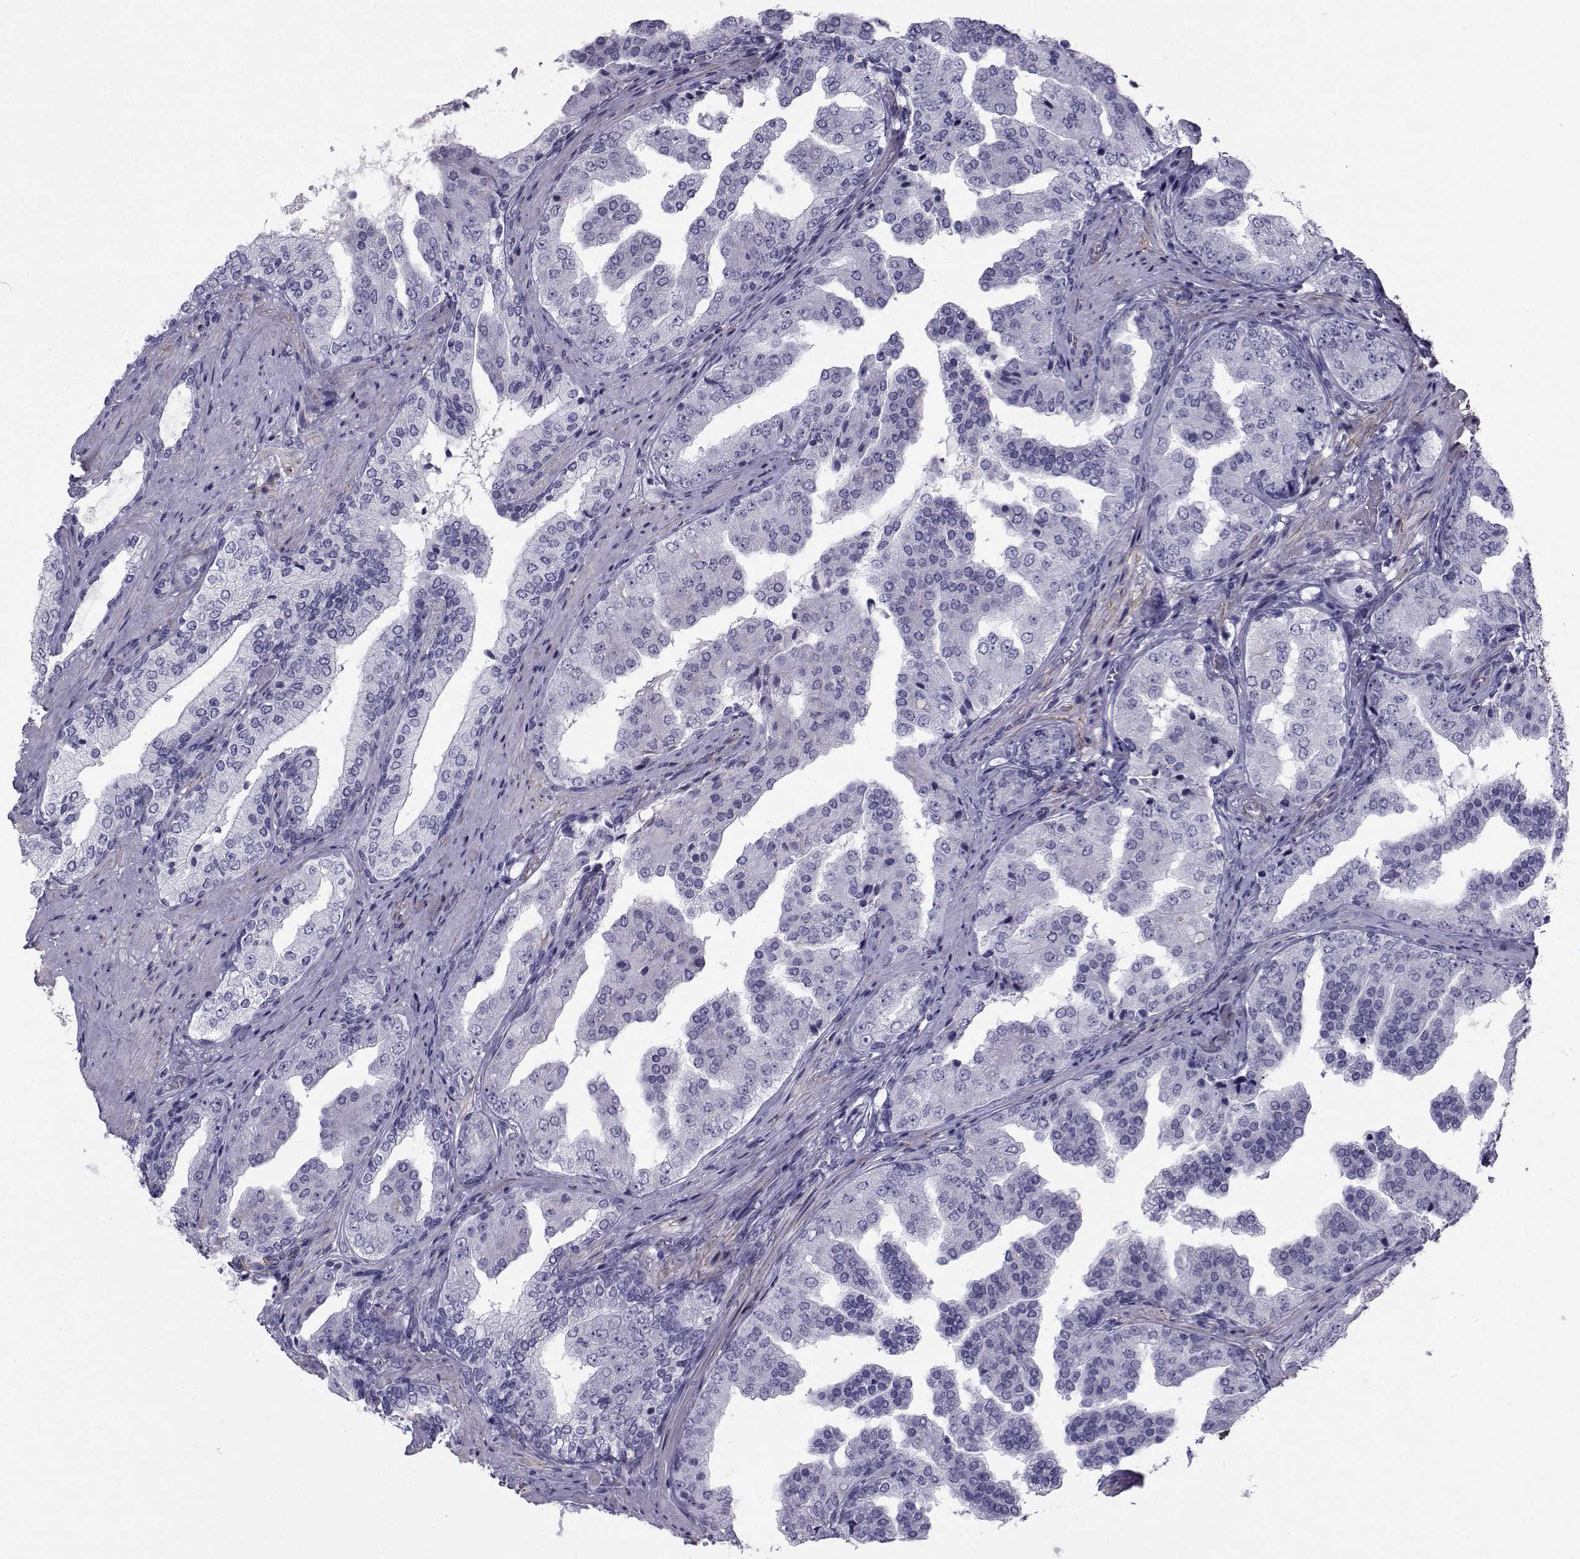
{"staining": {"intensity": "negative", "quantity": "none", "location": "none"}, "tissue": "prostate cancer", "cell_type": "Tumor cells", "image_type": "cancer", "snomed": [{"axis": "morphology", "description": "Adenocarcinoma, Low grade"}, {"axis": "topography", "description": "Prostate and seminal vesicle, NOS"}], "caption": "An image of prostate cancer (adenocarcinoma (low-grade)) stained for a protein shows no brown staining in tumor cells. (DAB immunohistochemistry (IHC), high magnification).", "gene": "SPANXD", "patient": {"sex": "male", "age": 61}}